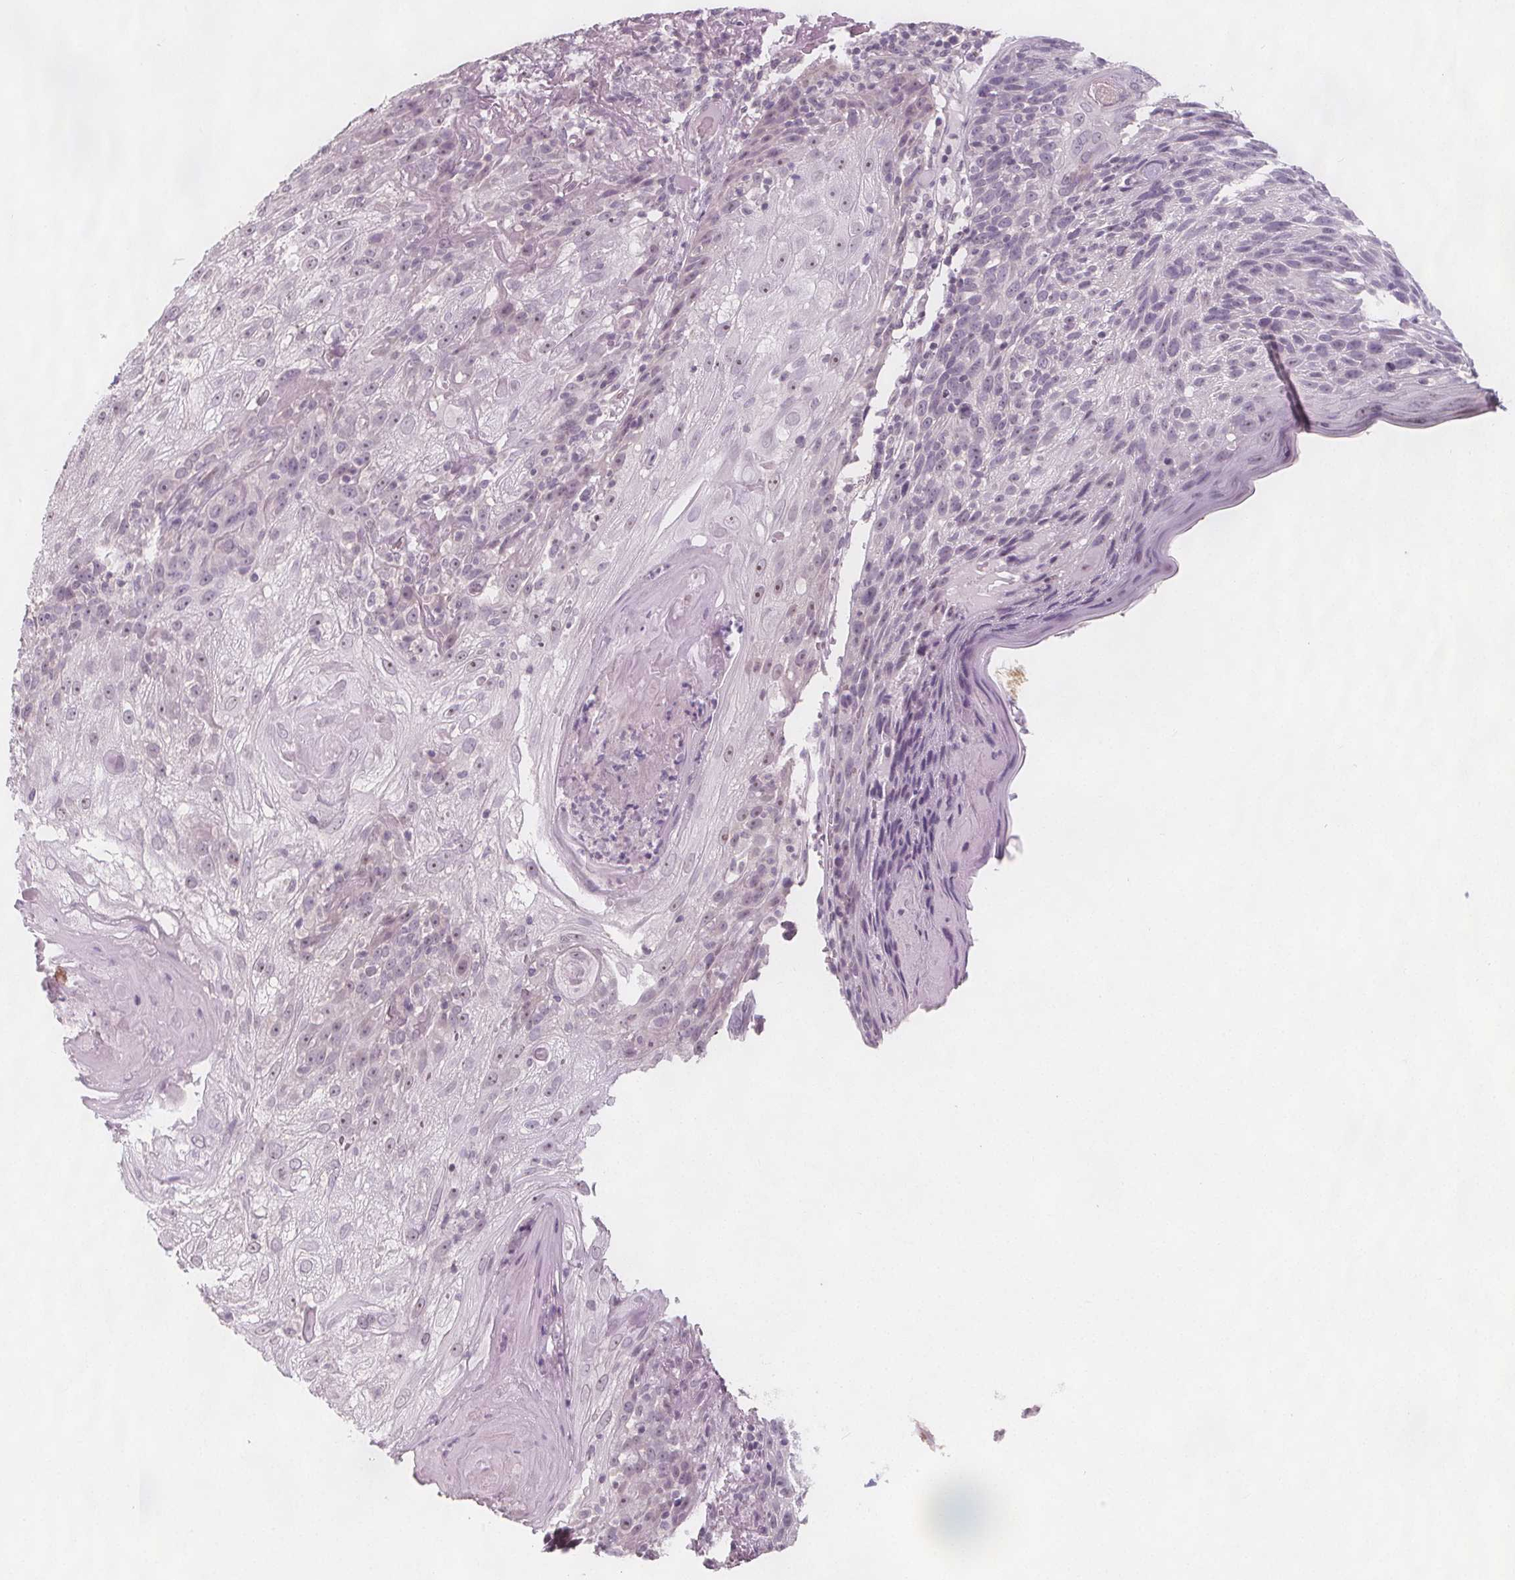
{"staining": {"intensity": "negative", "quantity": "none", "location": "none"}, "tissue": "skin cancer", "cell_type": "Tumor cells", "image_type": "cancer", "snomed": [{"axis": "morphology", "description": "Normal tissue, NOS"}, {"axis": "morphology", "description": "Squamous cell carcinoma, NOS"}, {"axis": "topography", "description": "Skin"}], "caption": "DAB immunohistochemical staining of skin squamous cell carcinoma displays no significant positivity in tumor cells.", "gene": "C1orf167", "patient": {"sex": "female", "age": 83}}